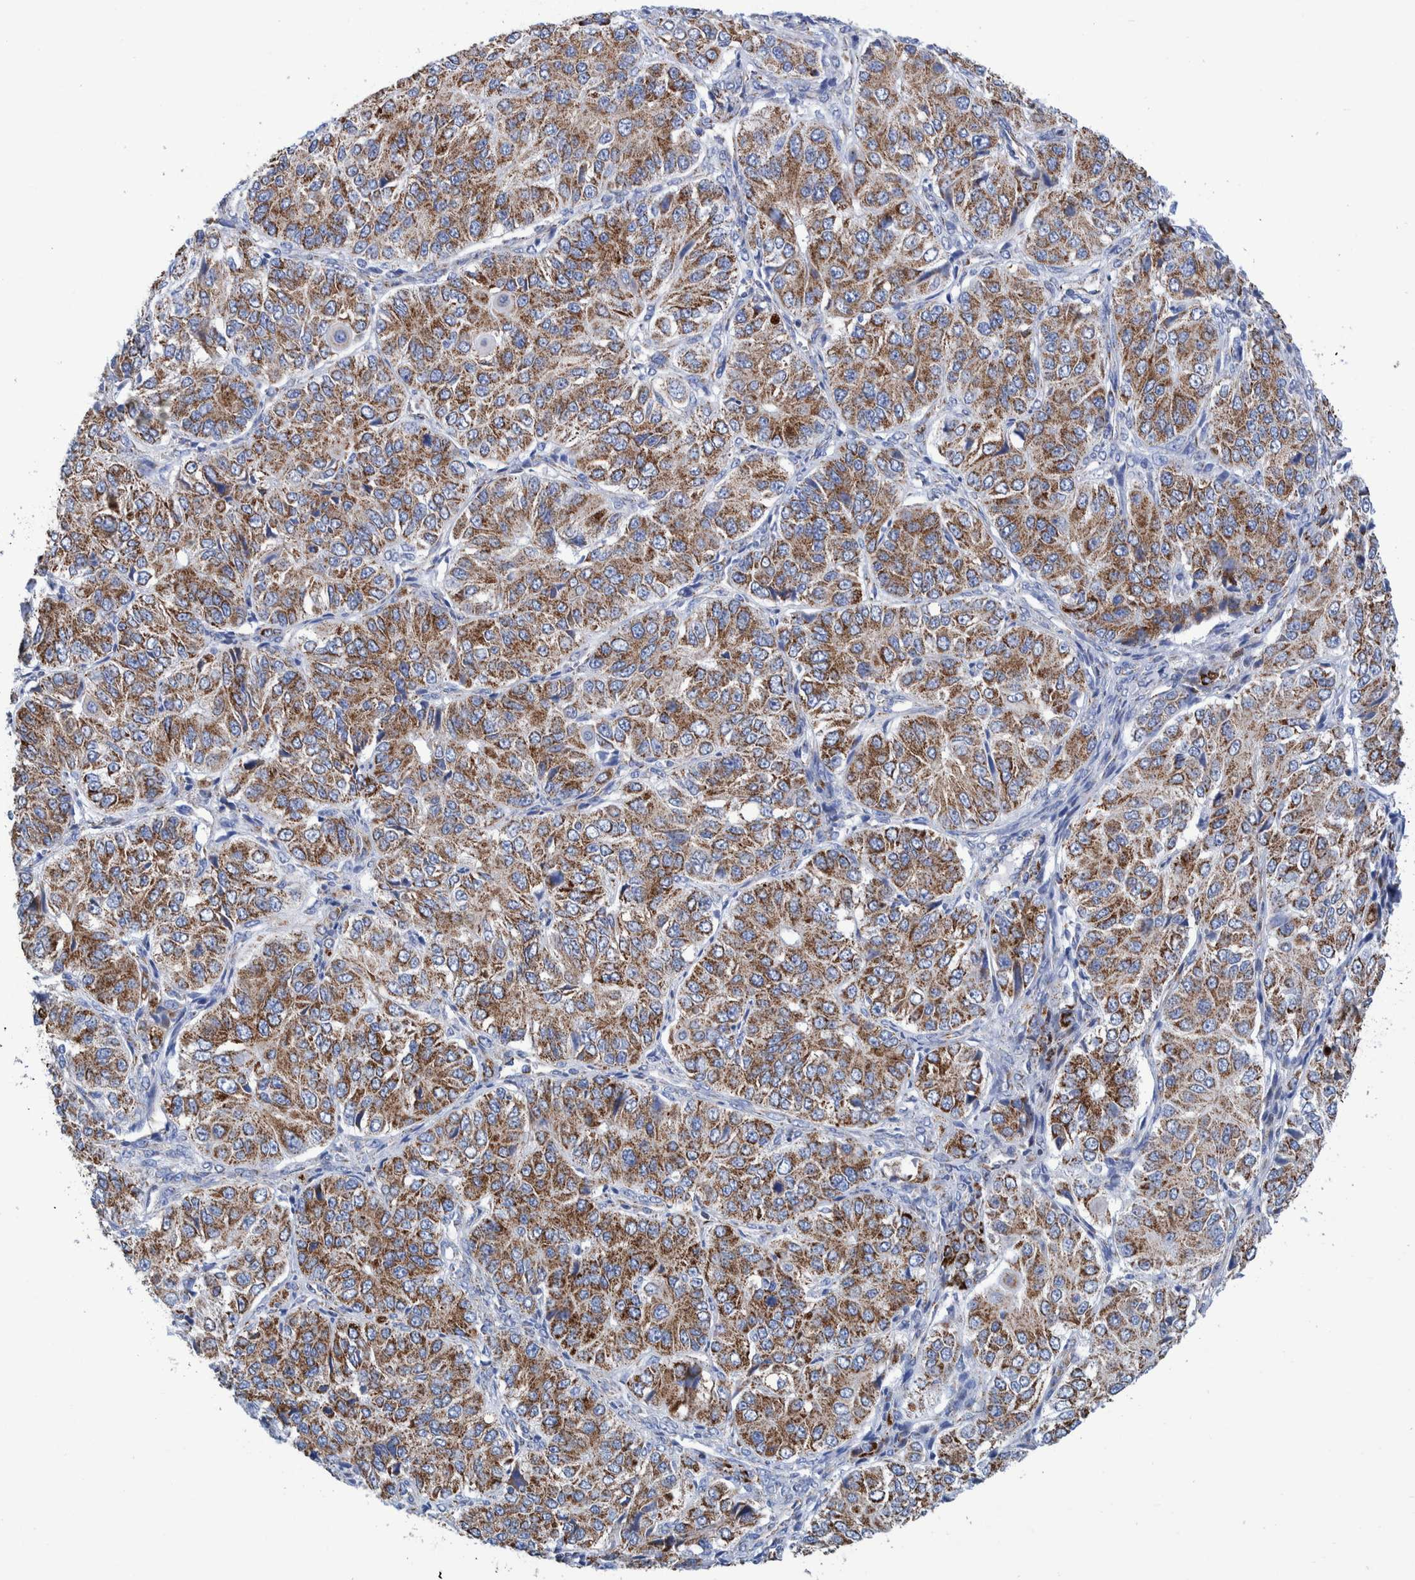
{"staining": {"intensity": "moderate", "quantity": ">75%", "location": "cytoplasmic/membranous"}, "tissue": "ovarian cancer", "cell_type": "Tumor cells", "image_type": "cancer", "snomed": [{"axis": "morphology", "description": "Carcinoma, endometroid"}, {"axis": "topography", "description": "Ovary"}], "caption": "Immunohistochemical staining of human ovarian endometroid carcinoma exhibits medium levels of moderate cytoplasmic/membranous protein expression in about >75% of tumor cells. The staining was performed using DAB to visualize the protein expression in brown, while the nuclei were stained in blue with hematoxylin (Magnification: 20x).", "gene": "DECR1", "patient": {"sex": "female", "age": 51}}